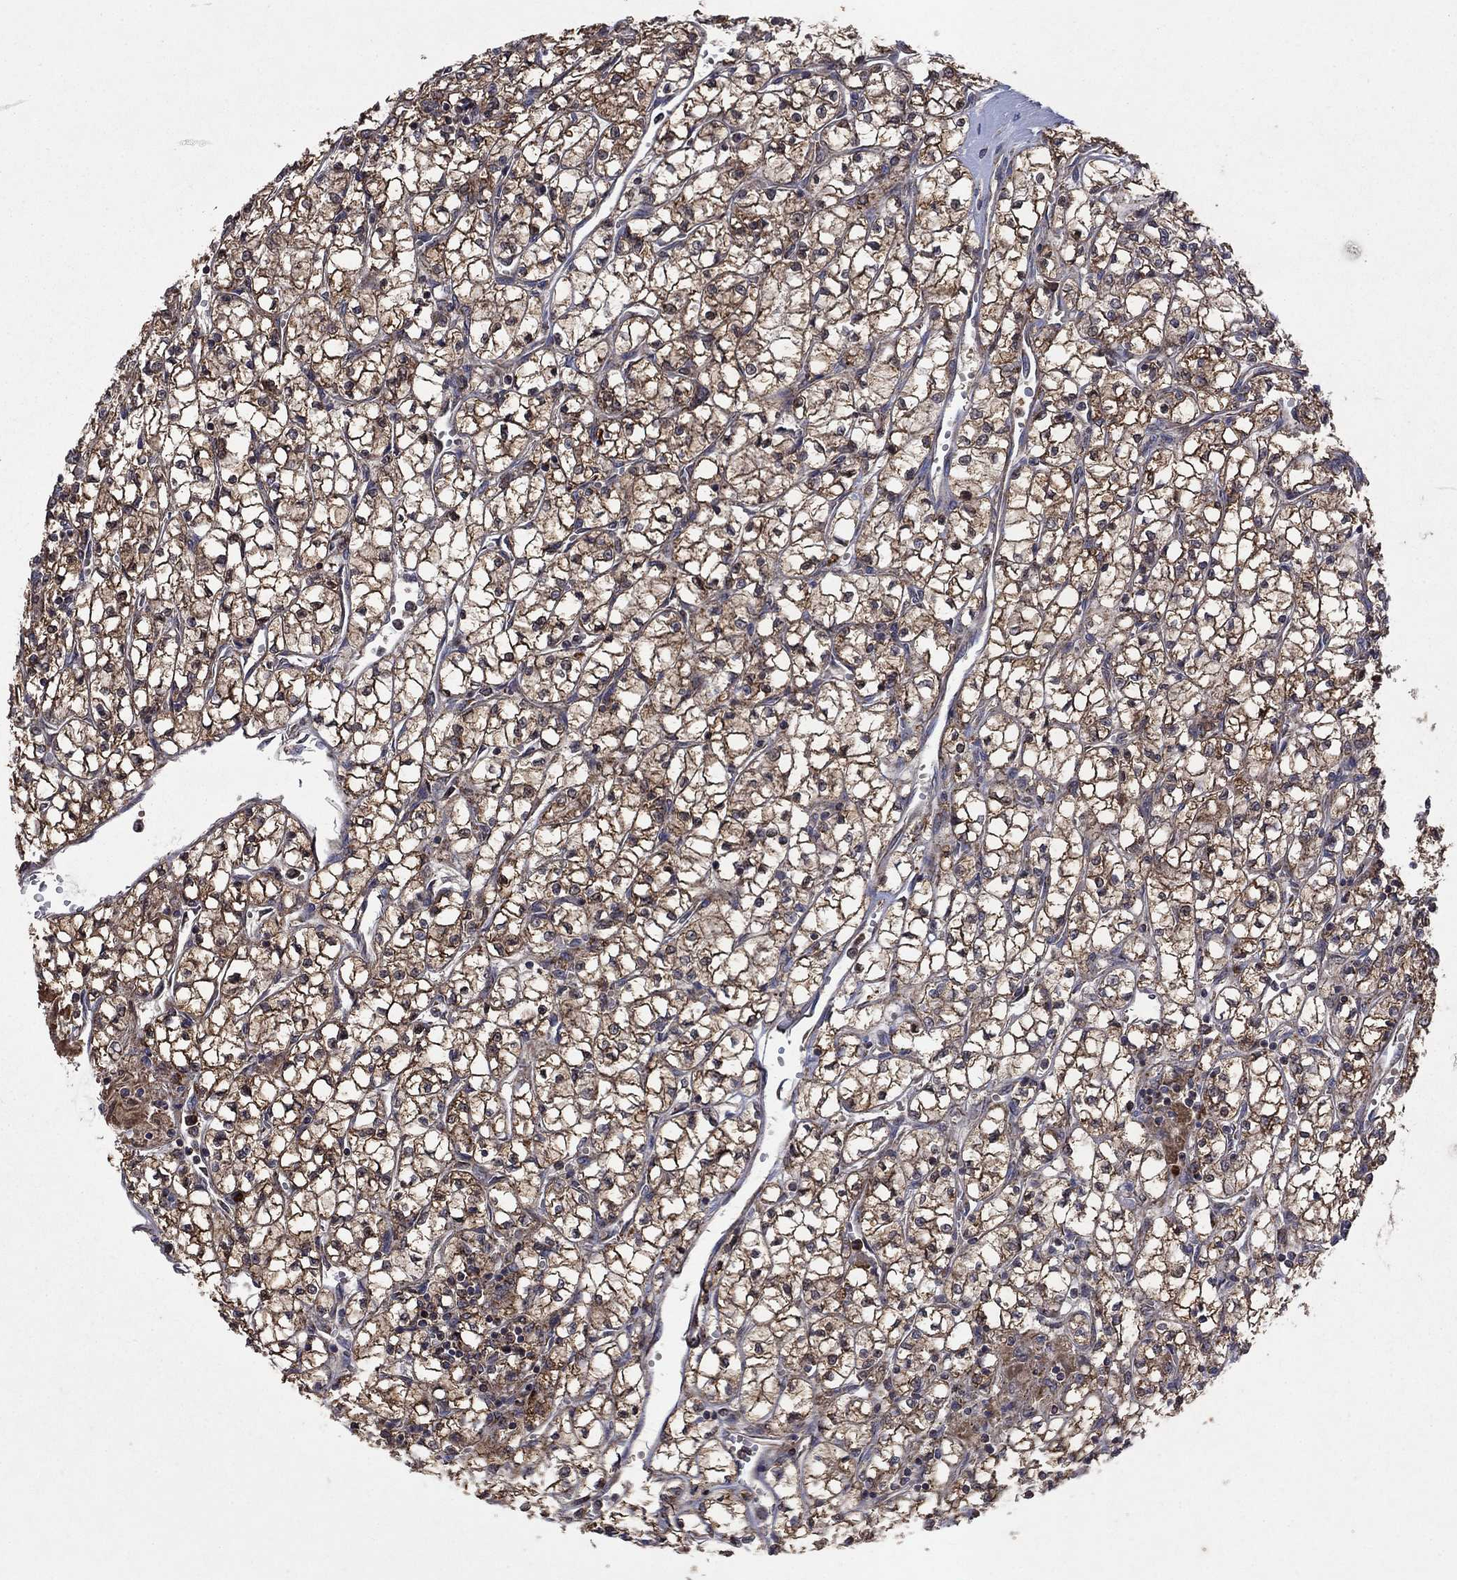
{"staining": {"intensity": "moderate", "quantity": ">75%", "location": "cytoplasmic/membranous"}, "tissue": "renal cancer", "cell_type": "Tumor cells", "image_type": "cancer", "snomed": [{"axis": "morphology", "description": "Adenocarcinoma, NOS"}, {"axis": "topography", "description": "Kidney"}], "caption": "A brown stain labels moderate cytoplasmic/membranous expression of a protein in renal adenocarcinoma tumor cells.", "gene": "DPH1", "patient": {"sex": "female", "age": 64}}